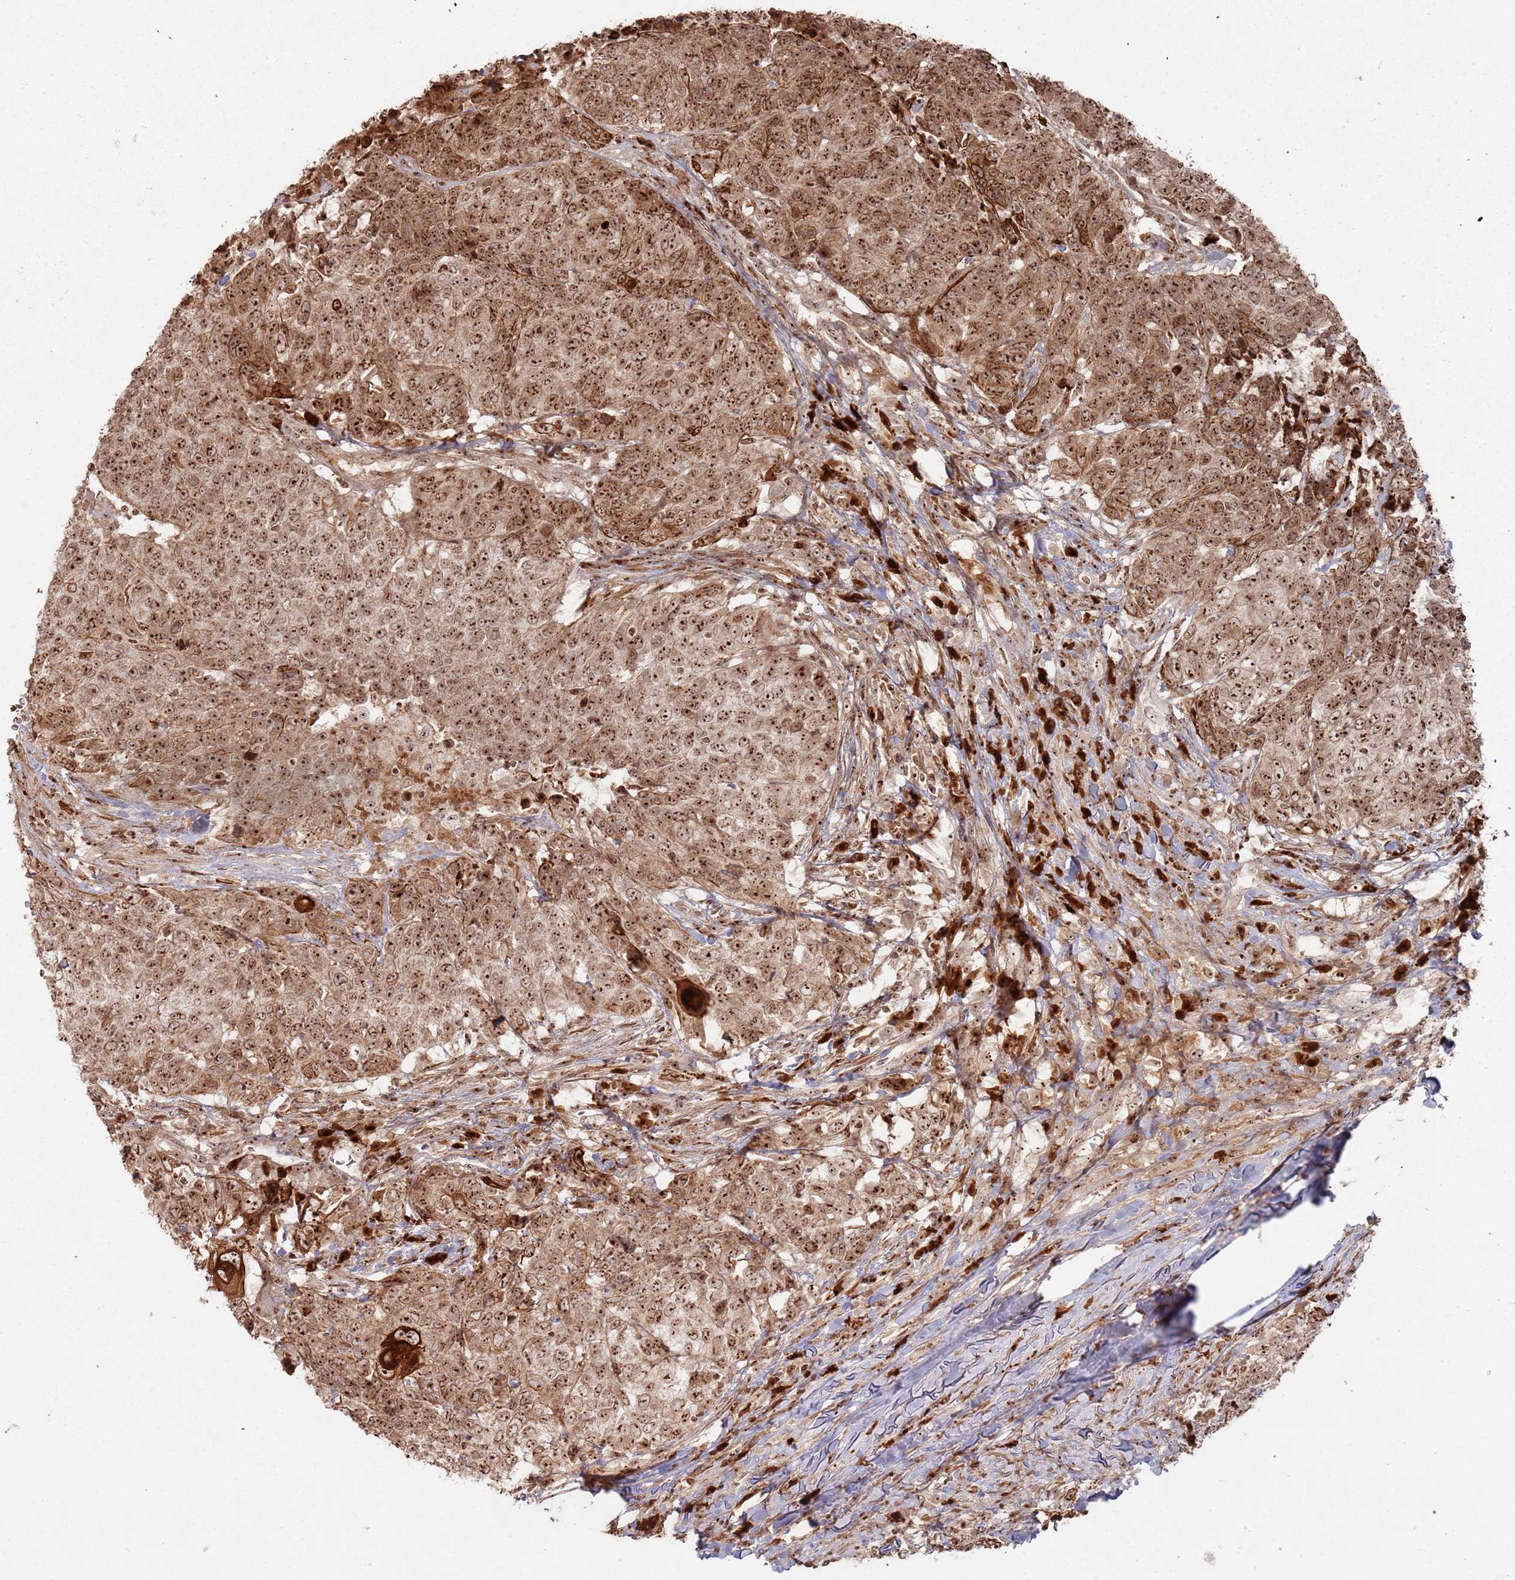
{"staining": {"intensity": "strong", "quantity": ">75%", "location": "cytoplasmic/membranous,nuclear"}, "tissue": "head and neck cancer", "cell_type": "Tumor cells", "image_type": "cancer", "snomed": [{"axis": "morphology", "description": "Normal tissue, NOS"}, {"axis": "morphology", "description": "Squamous cell carcinoma, NOS"}, {"axis": "topography", "description": "Skeletal muscle"}, {"axis": "topography", "description": "Vascular tissue"}, {"axis": "topography", "description": "Peripheral nerve tissue"}, {"axis": "topography", "description": "Head-Neck"}], "caption": "Human head and neck cancer stained with a brown dye displays strong cytoplasmic/membranous and nuclear positive expression in about >75% of tumor cells.", "gene": "UTP11", "patient": {"sex": "male", "age": 66}}